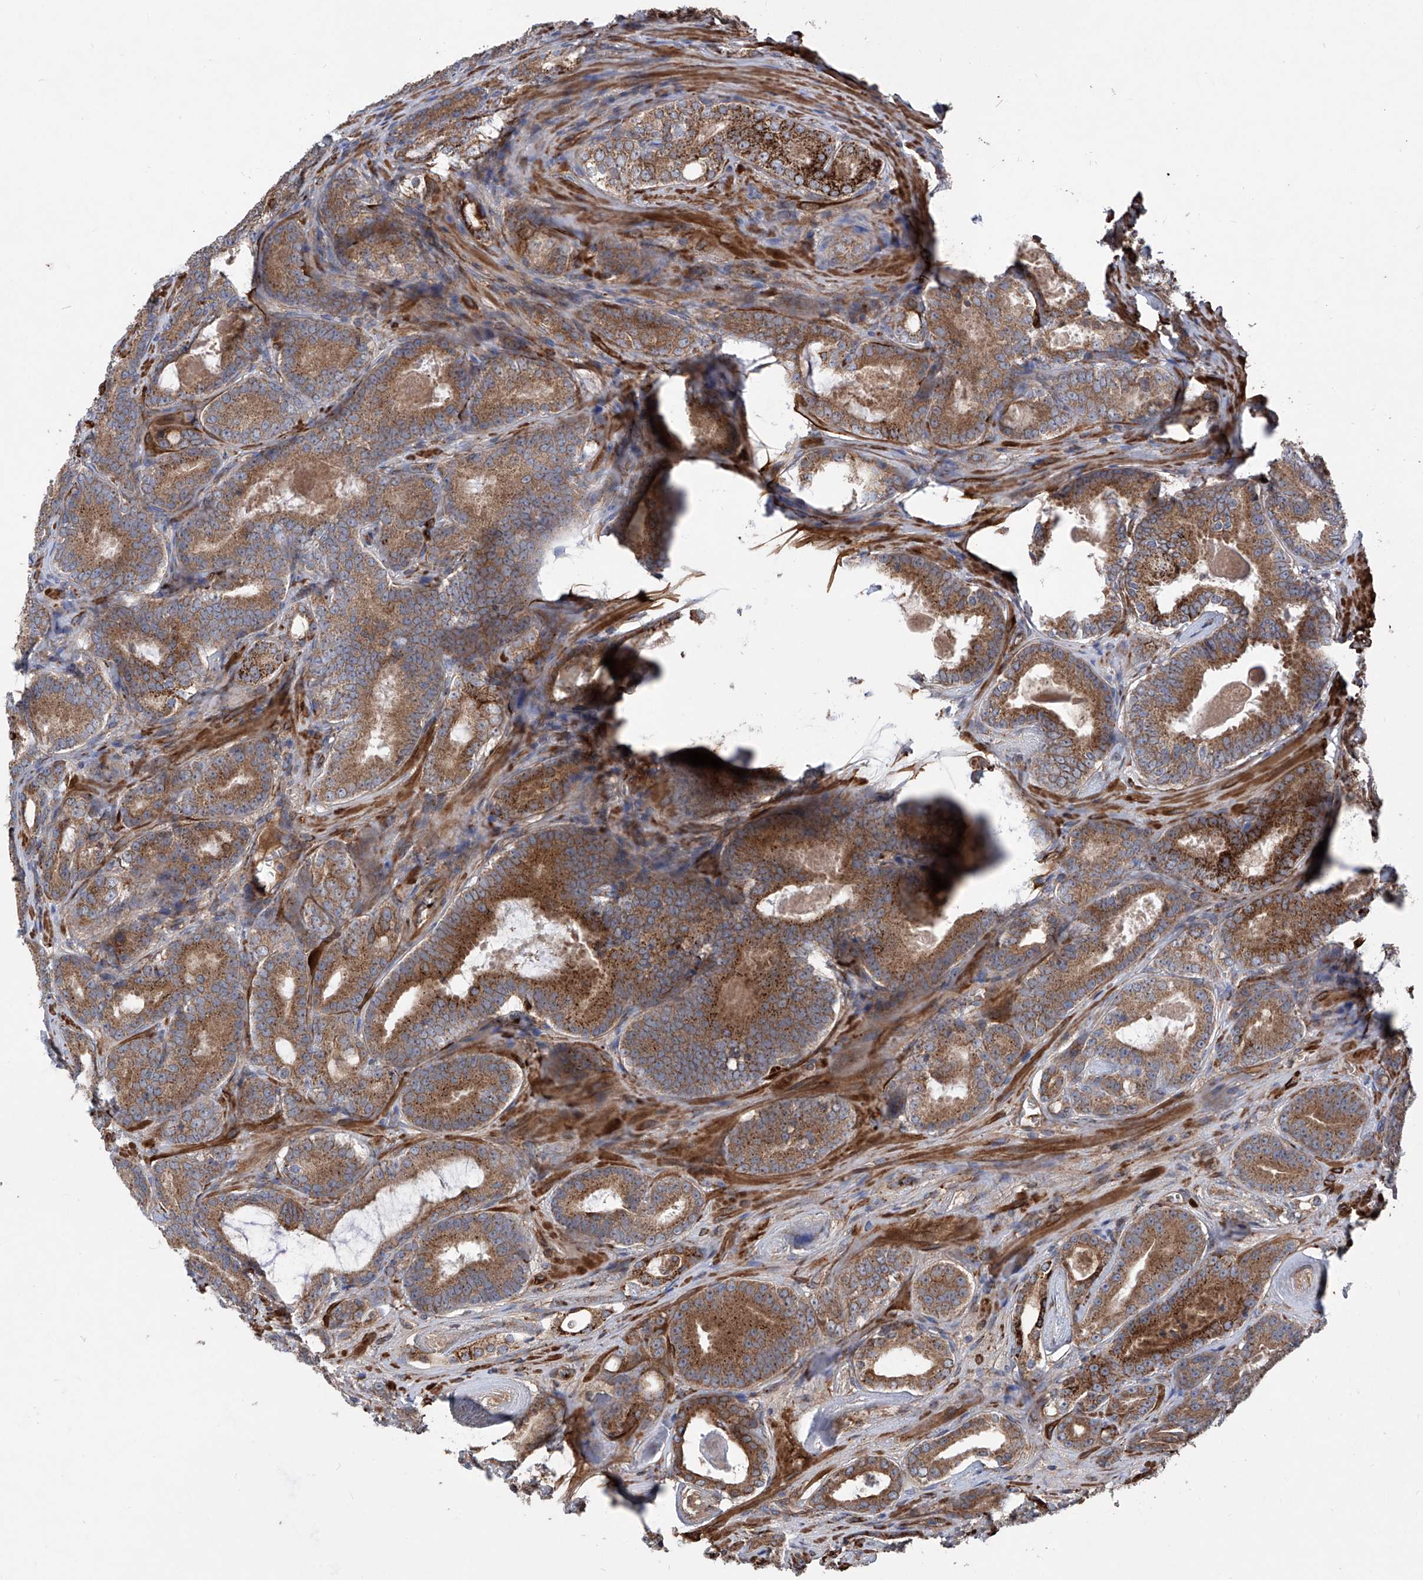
{"staining": {"intensity": "strong", "quantity": ">75%", "location": "cytoplasmic/membranous"}, "tissue": "prostate cancer", "cell_type": "Tumor cells", "image_type": "cancer", "snomed": [{"axis": "morphology", "description": "Adenocarcinoma, High grade"}, {"axis": "topography", "description": "Prostate"}], "caption": "Protein expression analysis of human adenocarcinoma (high-grade) (prostate) reveals strong cytoplasmic/membranous expression in approximately >75% of tumor cells. (brown staining indicates protein expression, while blue staining denotes nuclei).", "gene": "ASCC3", "patient": {"sex": "male", "age": 66}}